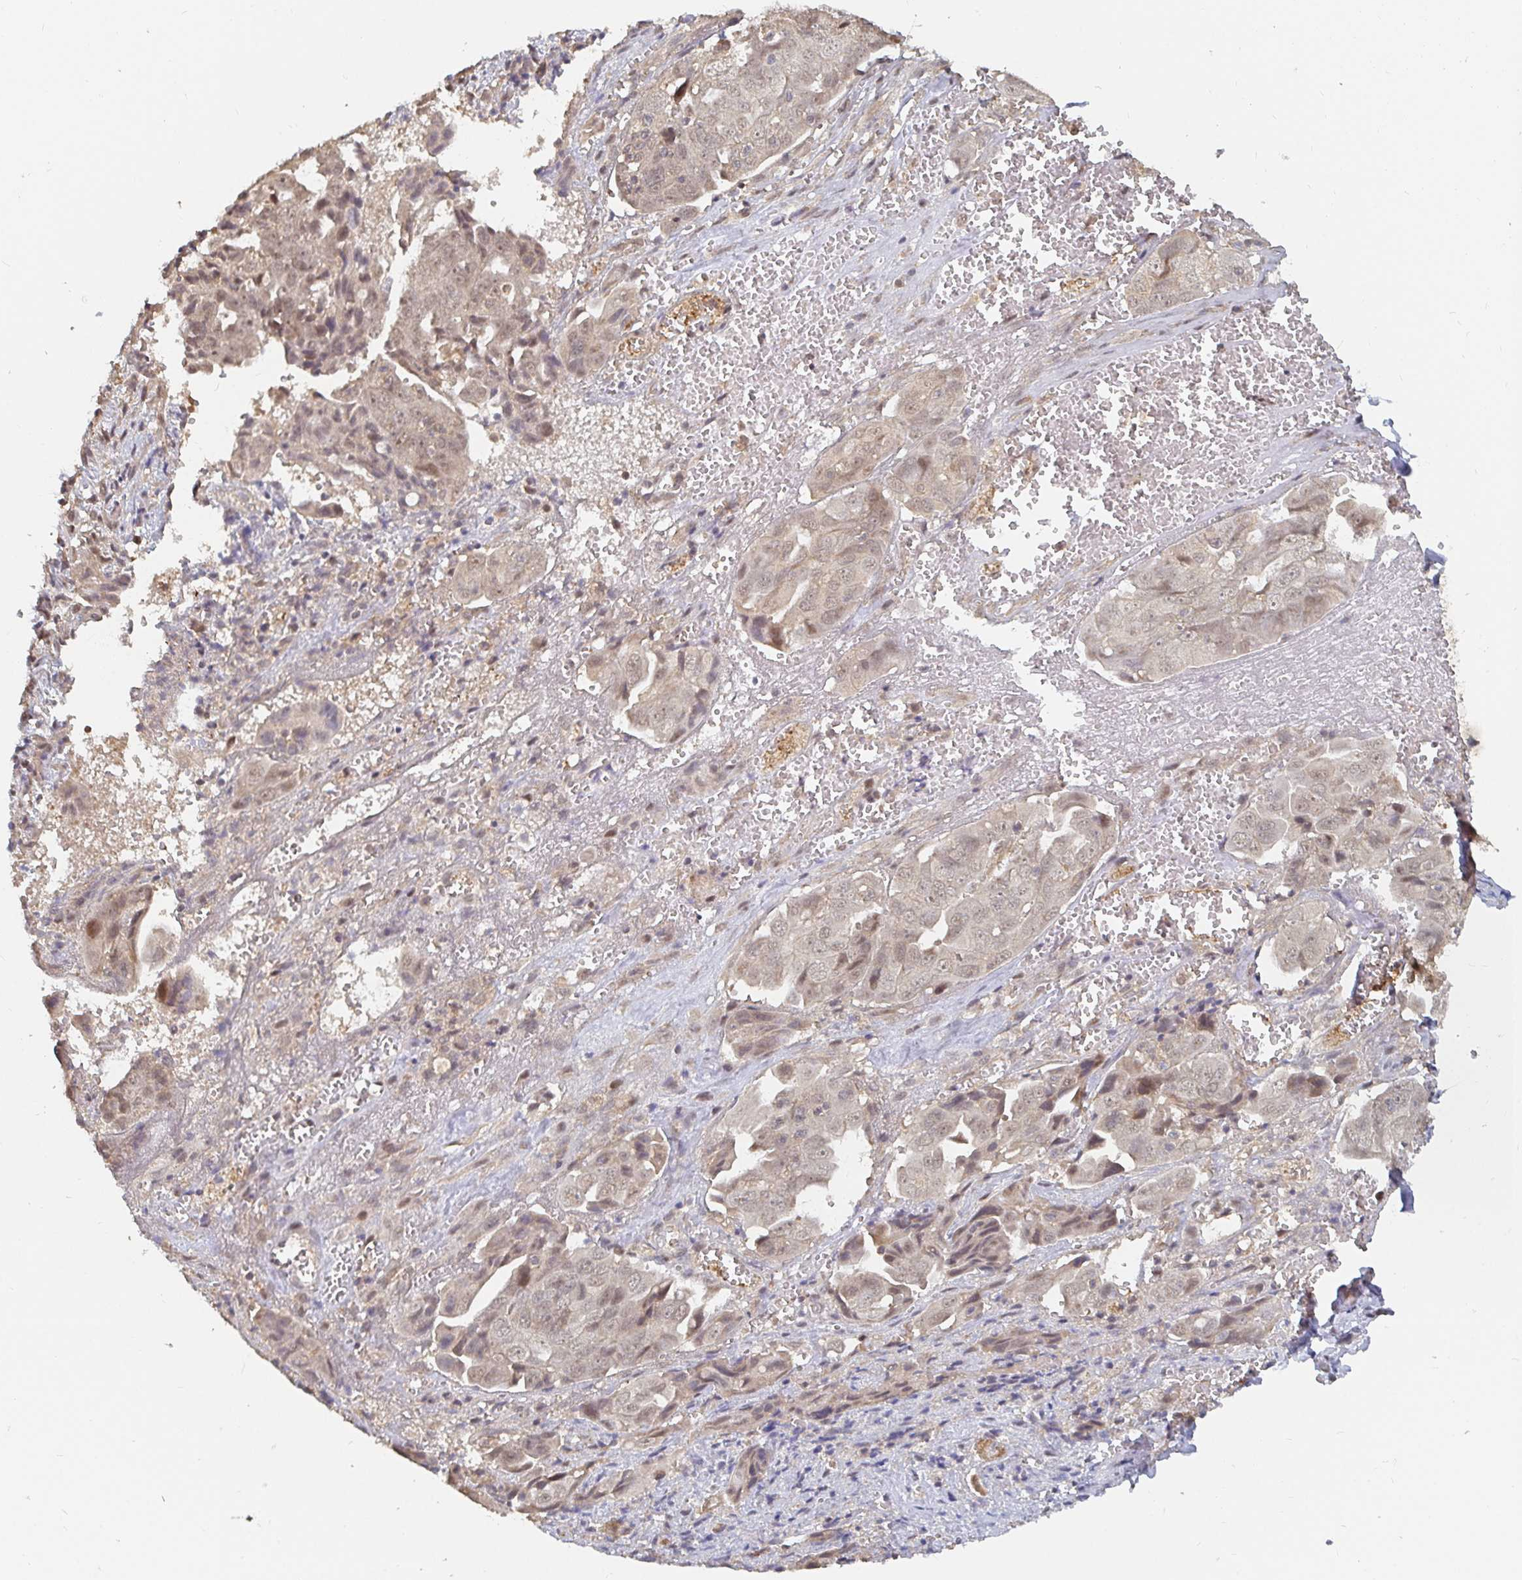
{"staining": {"intensity": "weak", "quantity": "25%-75%", "location": "nuclear"}, "tissue": "ovarian cancer", "cell_type": "Tumor cells", "image_type": "cancer", "snomed": [{"axis": "morphology", "description": "Carcinoma, endometroid"}, {"axis": "topography", "description": "Ovary"}], "caption": "Protein expression by IHC displays weak nuclear staining in approximately 25%-75% of tumor cells in ovarian cancer (endometroid carcinoma). (DAB IHC with brightfield microscopy, high magnification).", "gene": "LRP5", "patient": {"sex": "female", "age": 70}}